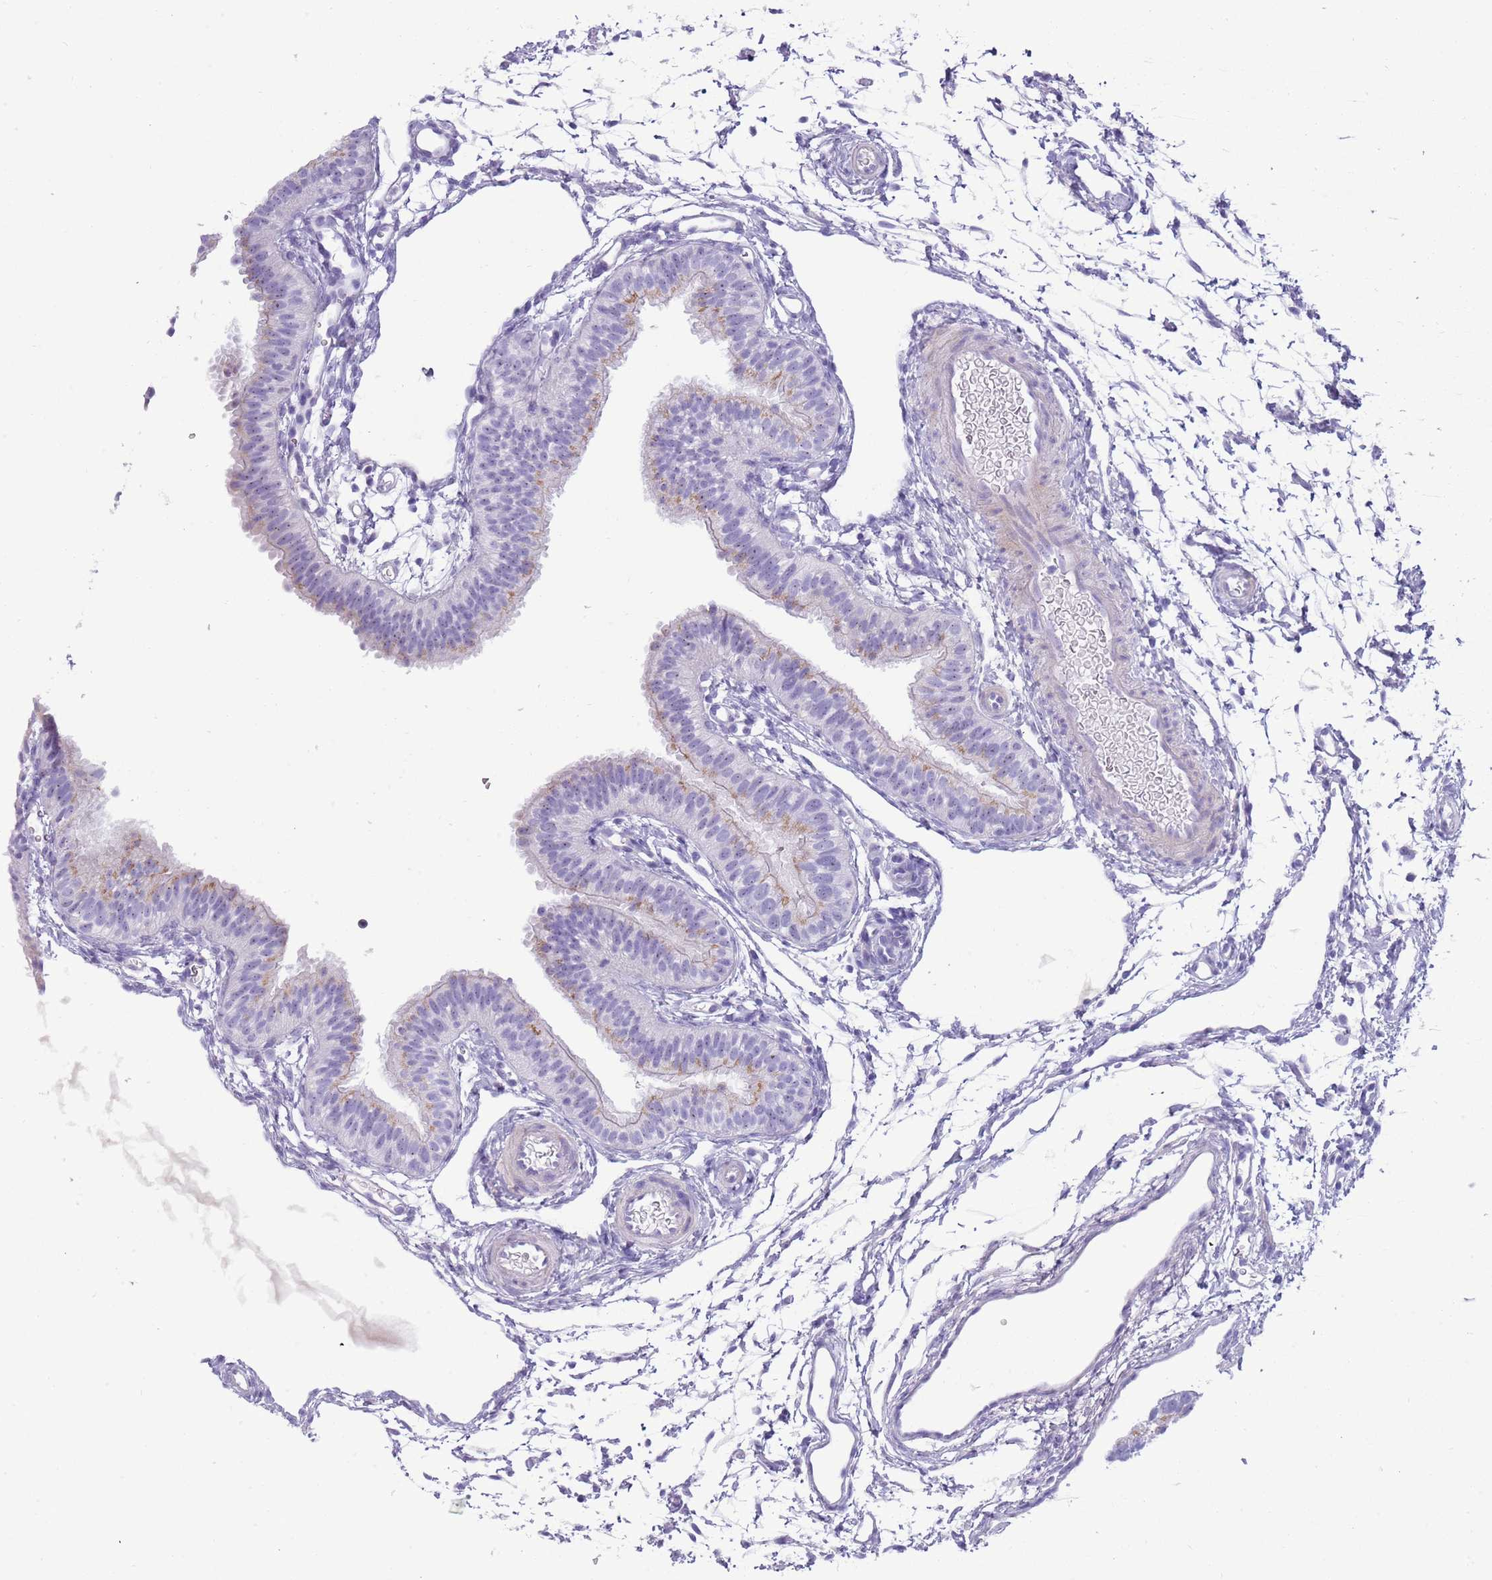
{"staining": {"intensity": "negative", "quantity": "none", "location": "none"}, "tissue": "fallopian tube", "cell_type": "Glandular cells", "image_type": "normal", "snomed": [{"axis": "morphology", "description": "Normal tissue, NOS"}, {"axis": "topography", "description": "Fallopian tube"}], "caption": "Immunohistochemical staining of unremarkable human fallopian tube reveals no significant staining in glandular cells.", "gene": "NBPF4", "patient": {"sex": "female", "age": 35}}